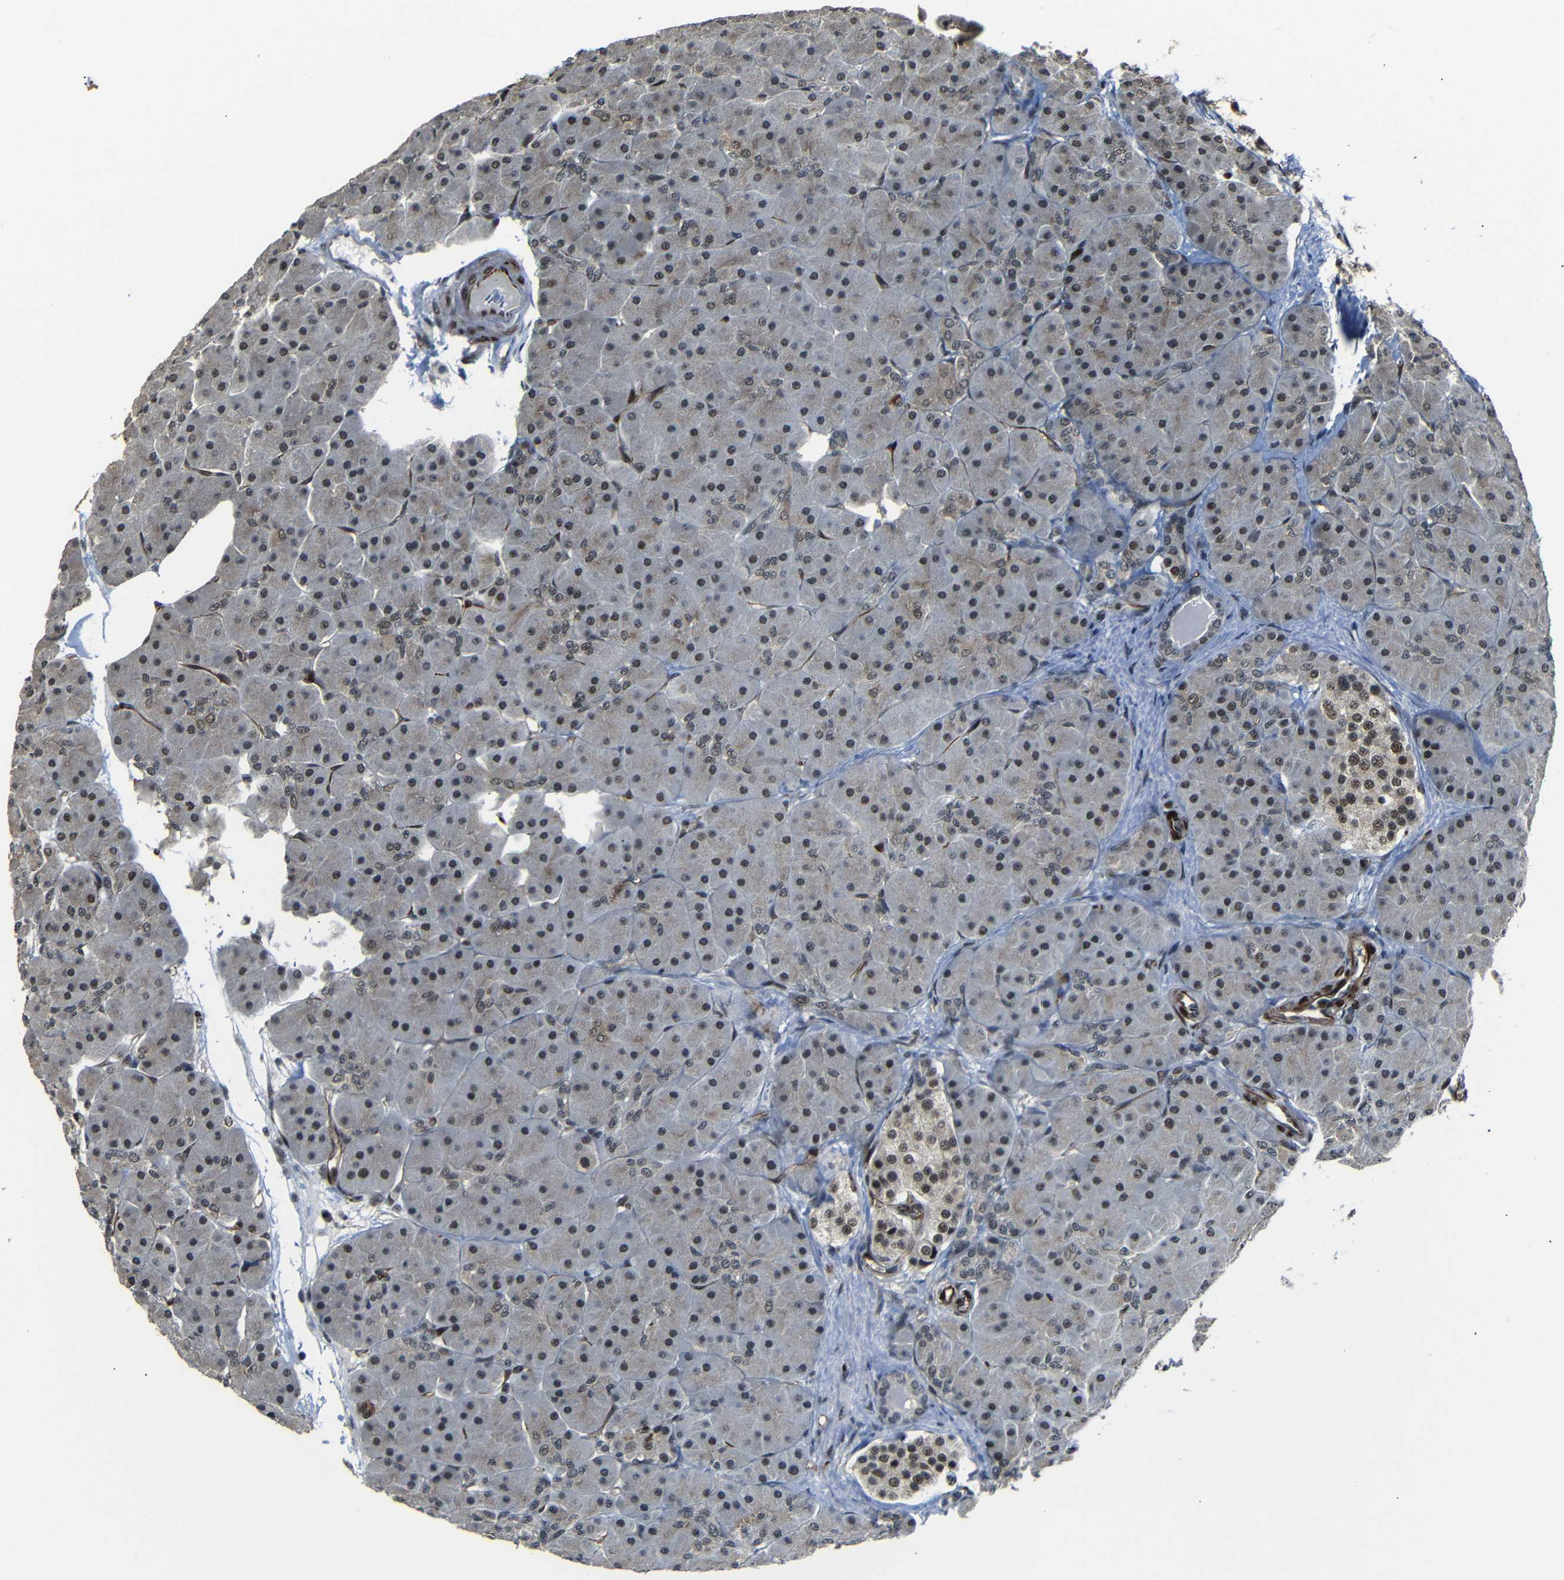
{"staining": {"intensity": "moderate", "quantity": ">75%", "location": "nuclear"}, "tissue": "pancreas", "cell_type": "Exocrine glandular cells", "image_type": "normal", "snomed": [{"axis": "morphology", "description": "Normal tissue, NOS"}, {"axis": "topography", "description": "Pancreas"}], "caption": "Immunohistochemistry photomicrograph of benign pancreas: human pancreas stained using immunohistochemistry exhibits medium levels of moderate protein expression localized specifically in the nuclear of exocrine glandular cells, appearing as a nuclear brown color.", "gene": "TBX2", "patient": {"sex": "male", "age": 66}}